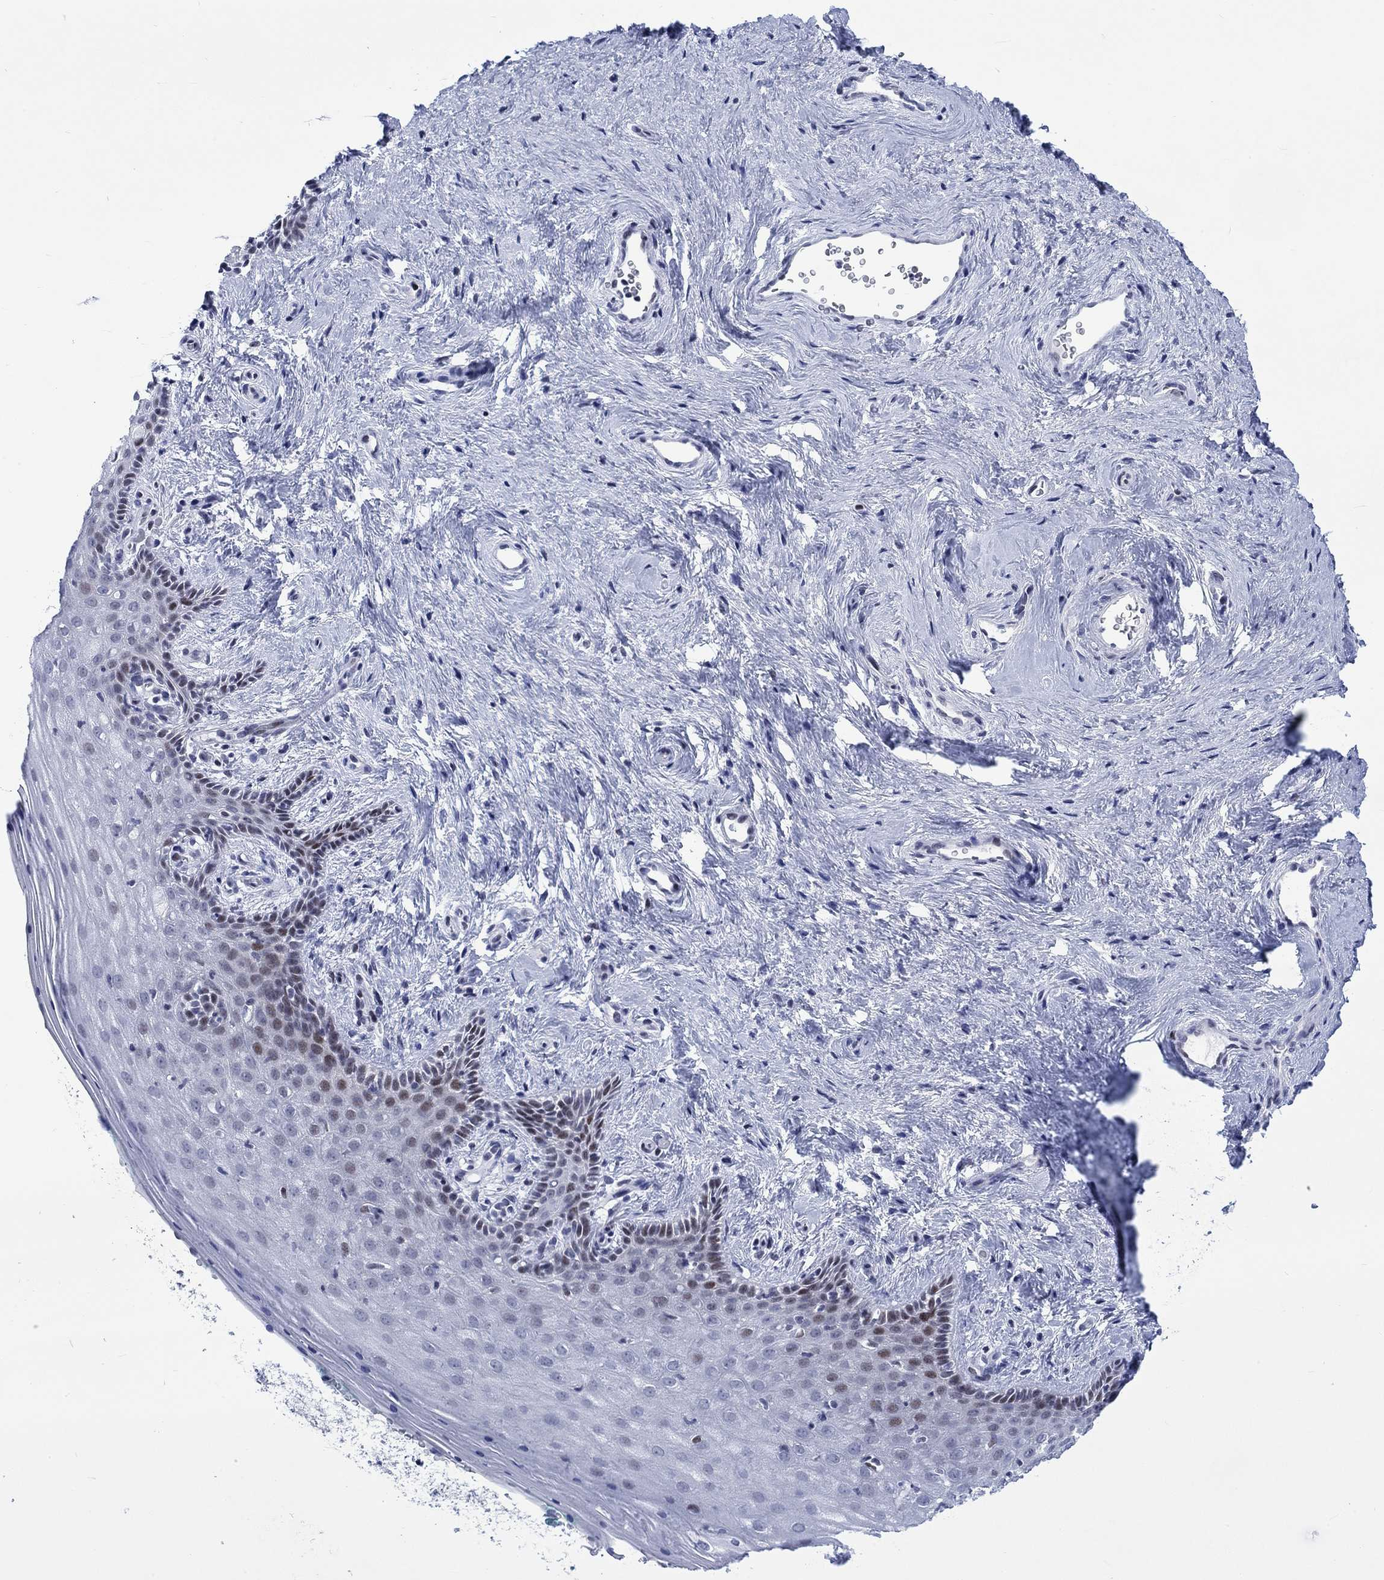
{"staining": {"intensity": "strong", "quantity": "<25%", "location": "nuclear"}, "tissue": "vagina", "cell_type": "Squamous epithelial cells", "image_type": "normal", "snomed": [{"axis": "morphology", "description": "Normal tissue, NOS"}, {"axis": "topography", "description": "Vagina"}], "caption": "DAB (3,3'-diaminobenzidine) immunohistochemical staining of benign human vagina demonstrates strong nuclear protein staining in approximately <25% of squamous epithelial cells. Using DAB (brown) and hematoxylin (blue) stains, captured at high magnification using brightfield microscopy.", "gene": "CDCA2", "patient": {"sex": "female", "age": 45}}